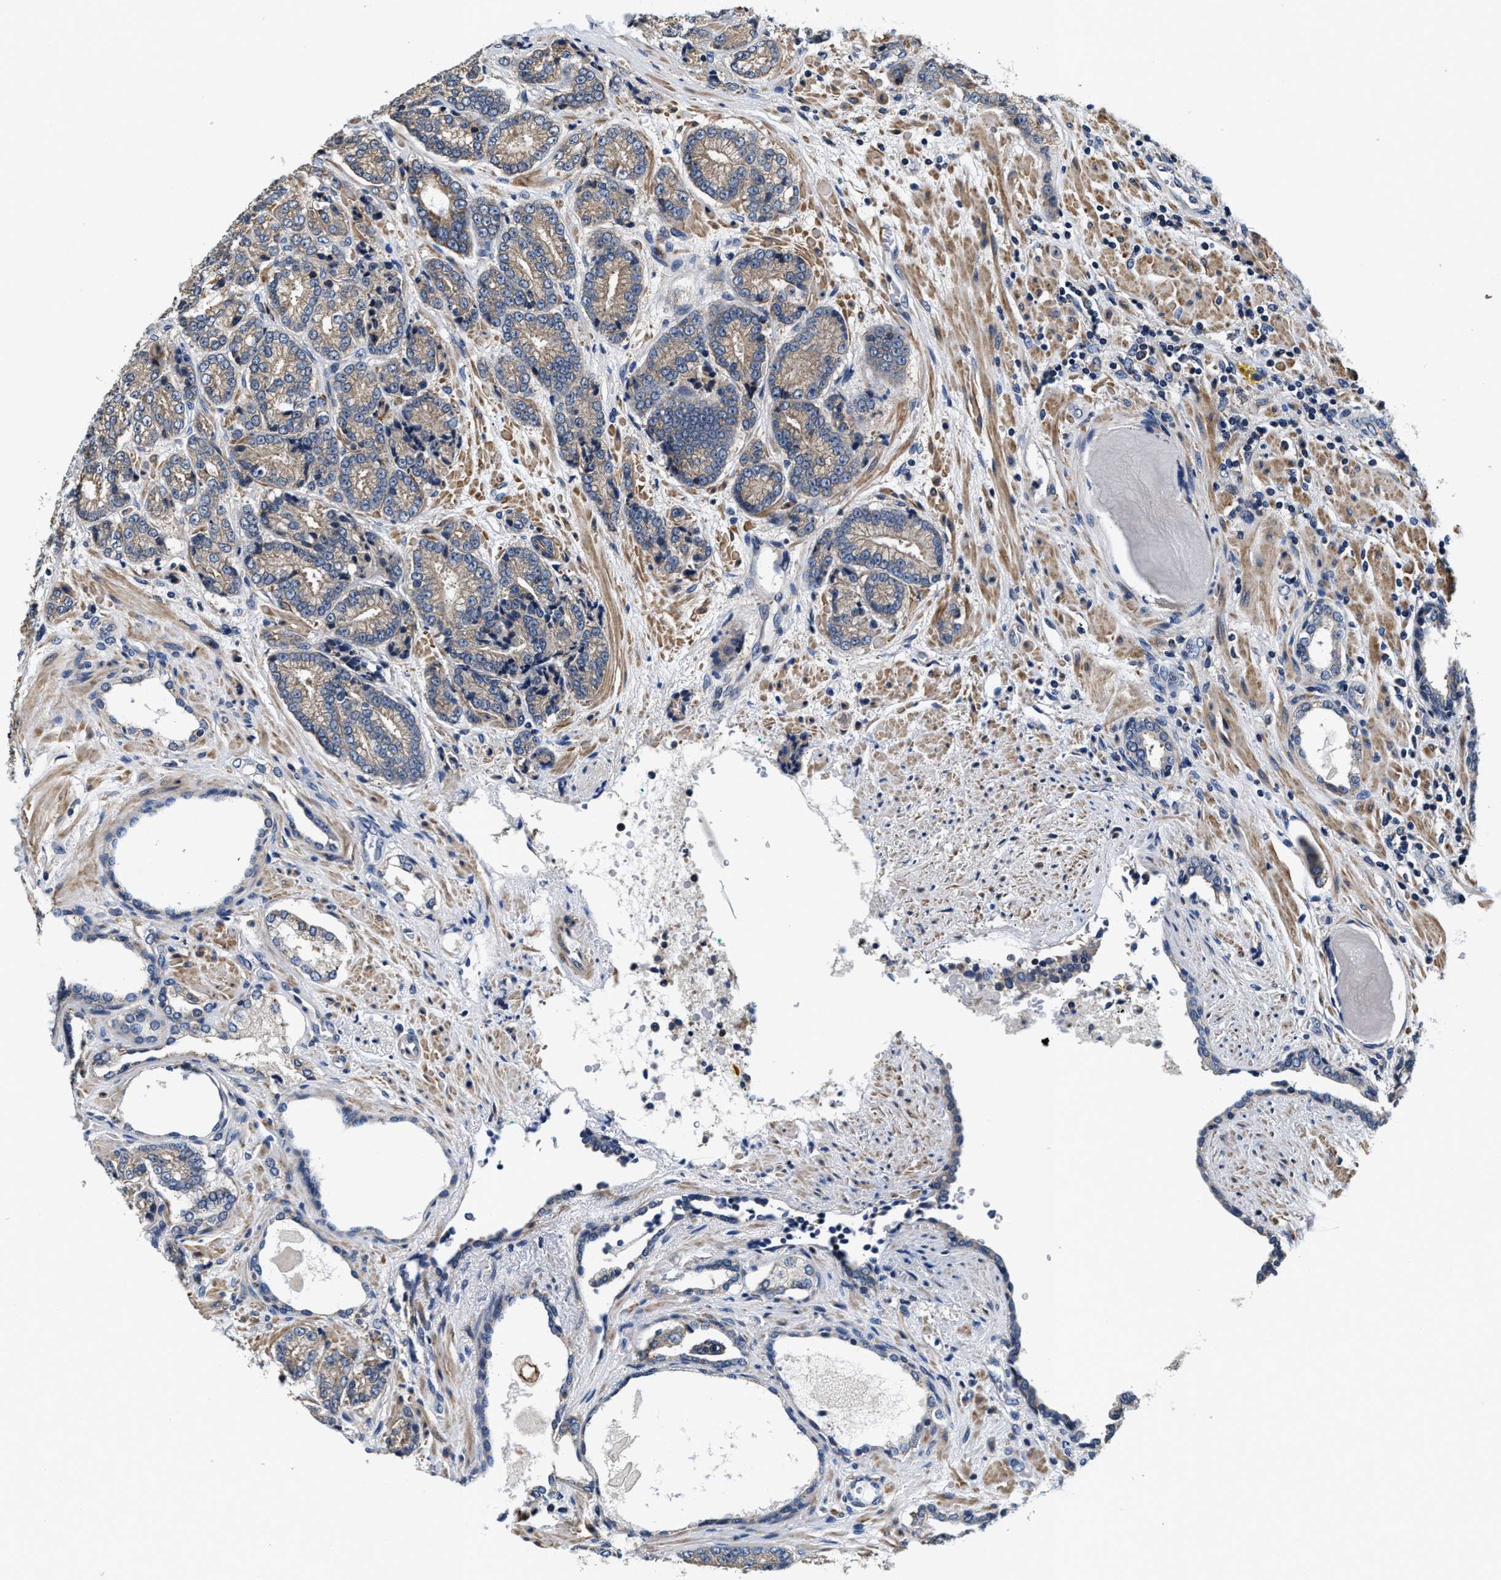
{"staining": {"intensity": "weak", "quantity": ">75%", "location": "cytoplasmic/membranous"}, "tissue": "prostate cancer", "cell_type": "Tumor cells", "image_type": "cancer", "snomed": [{"axis": "morphology", "description": "Adenocarcinoma, High grade"}, {"axis": "topography", "description": "Prostate"}], "caption": "Immunohistochemistry (DAB (3,3'-diaminobenzidine)) staining of human prostate cancer exhibits weak cytoplasmic/membranous protein expression in about >75% of tumor cells.", "gene": "ANKIB1", "patient": {"sex": "male", "age": 61}}